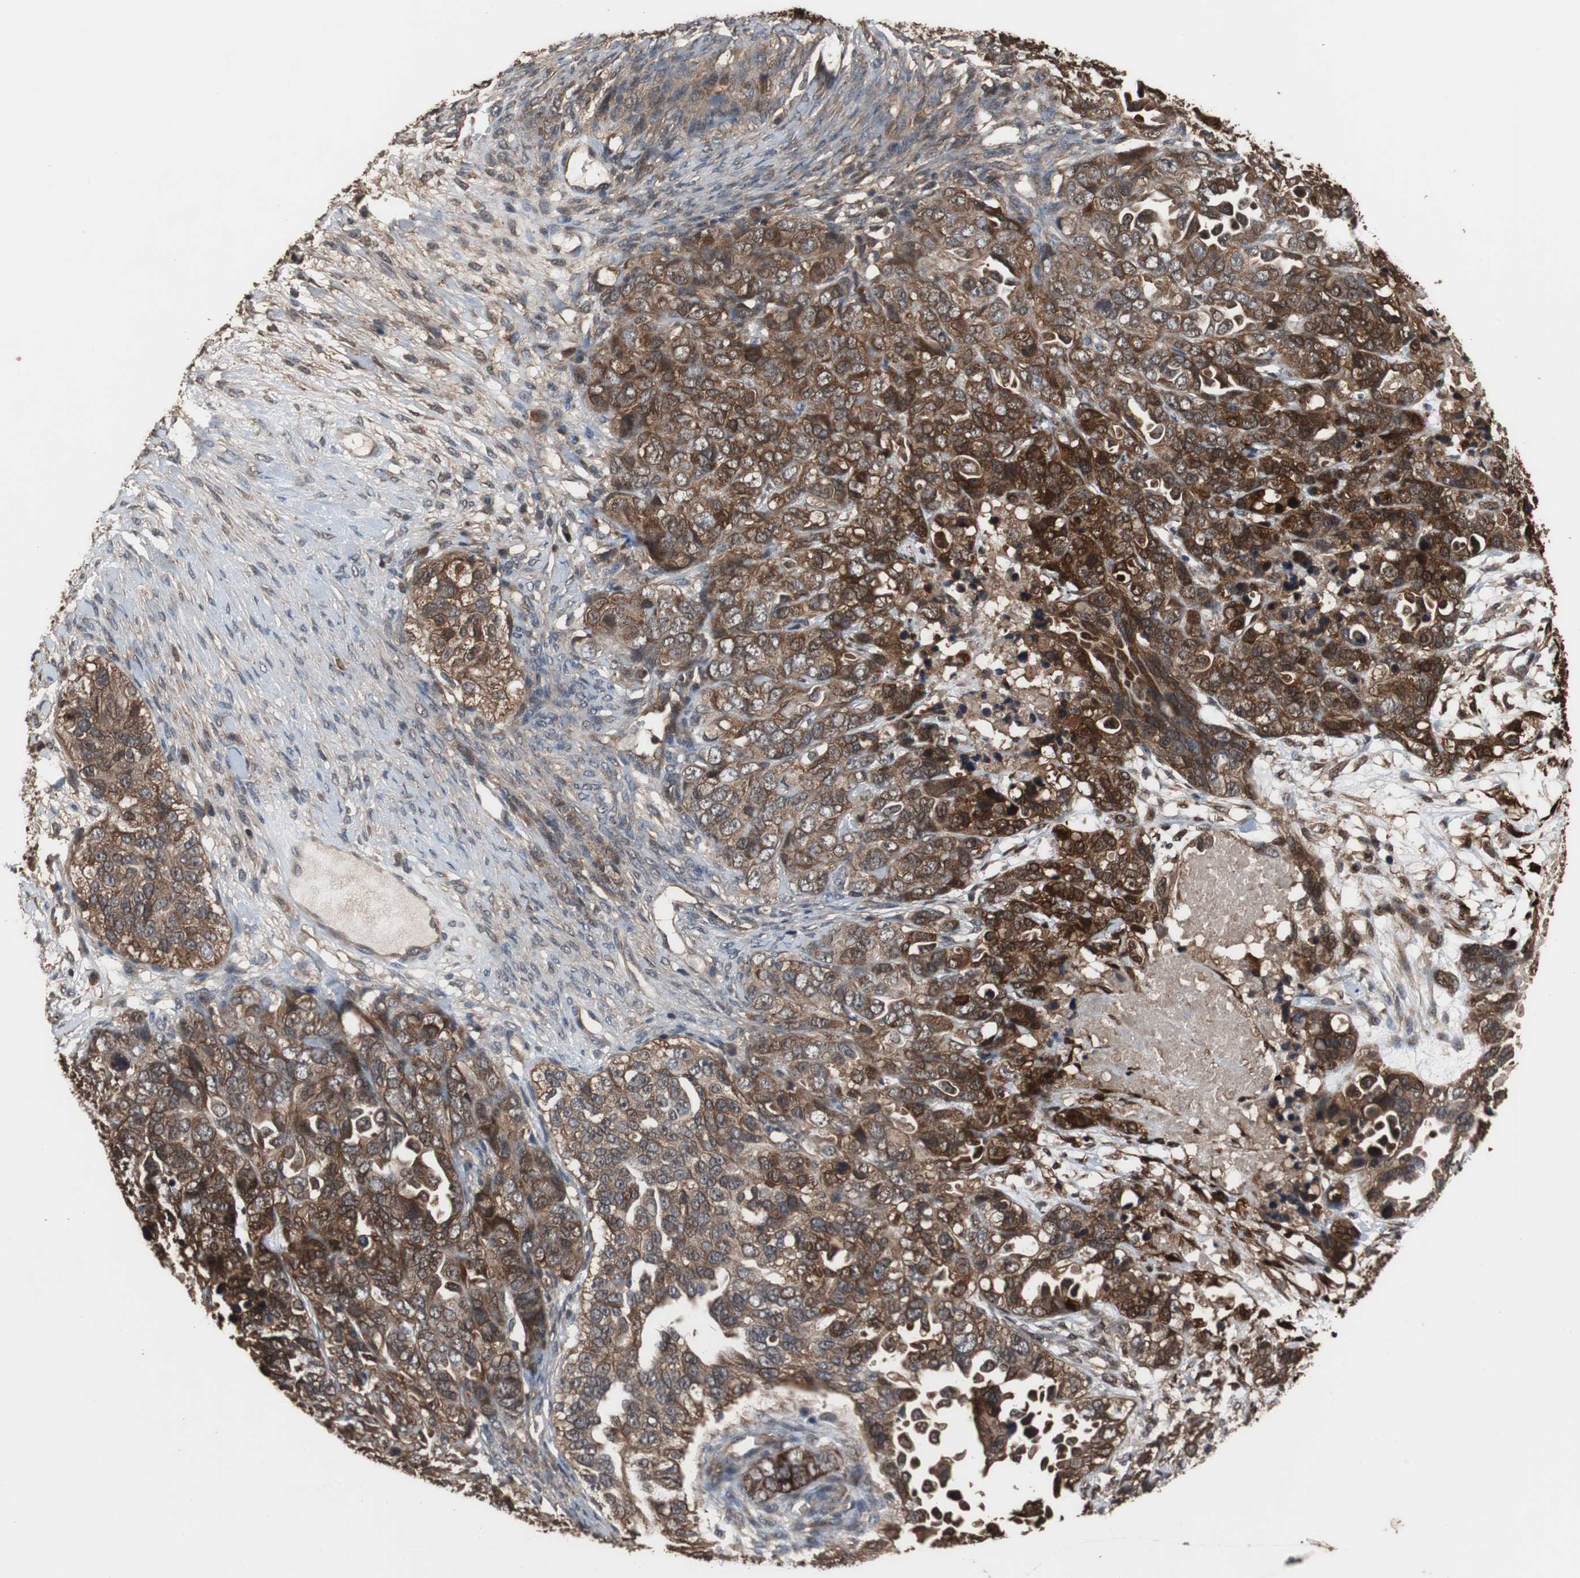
{"staining": {"intensity": "strong", "quantity": ">75%", "location": "cytoplasmic/membranous,nuclear"}, "tissue": "ovarian cancer", "cell_type": "Tumor cells", "image_type": "cancer", "snomed": [{"axis": "morphology", "description": "Cystadenocarcinoma, serous, NOS"}, {"axis": "topography", "description": "Ovary"}], "caption": "Immunohistochemistry (IHC) histopathology image of neoplastic tissue: human ovarian serous cystadenocarcinoma stained using immunohistochemistry shows high levels of strong protein expression localized specifically in the cytoplasmic/membranous and nuclear of tumor cells, appearing as a cytoplasmic/membranous and nuclear brown color.", "gene": "NDRG1", "patient": {"sex": "female", "age": 82}}